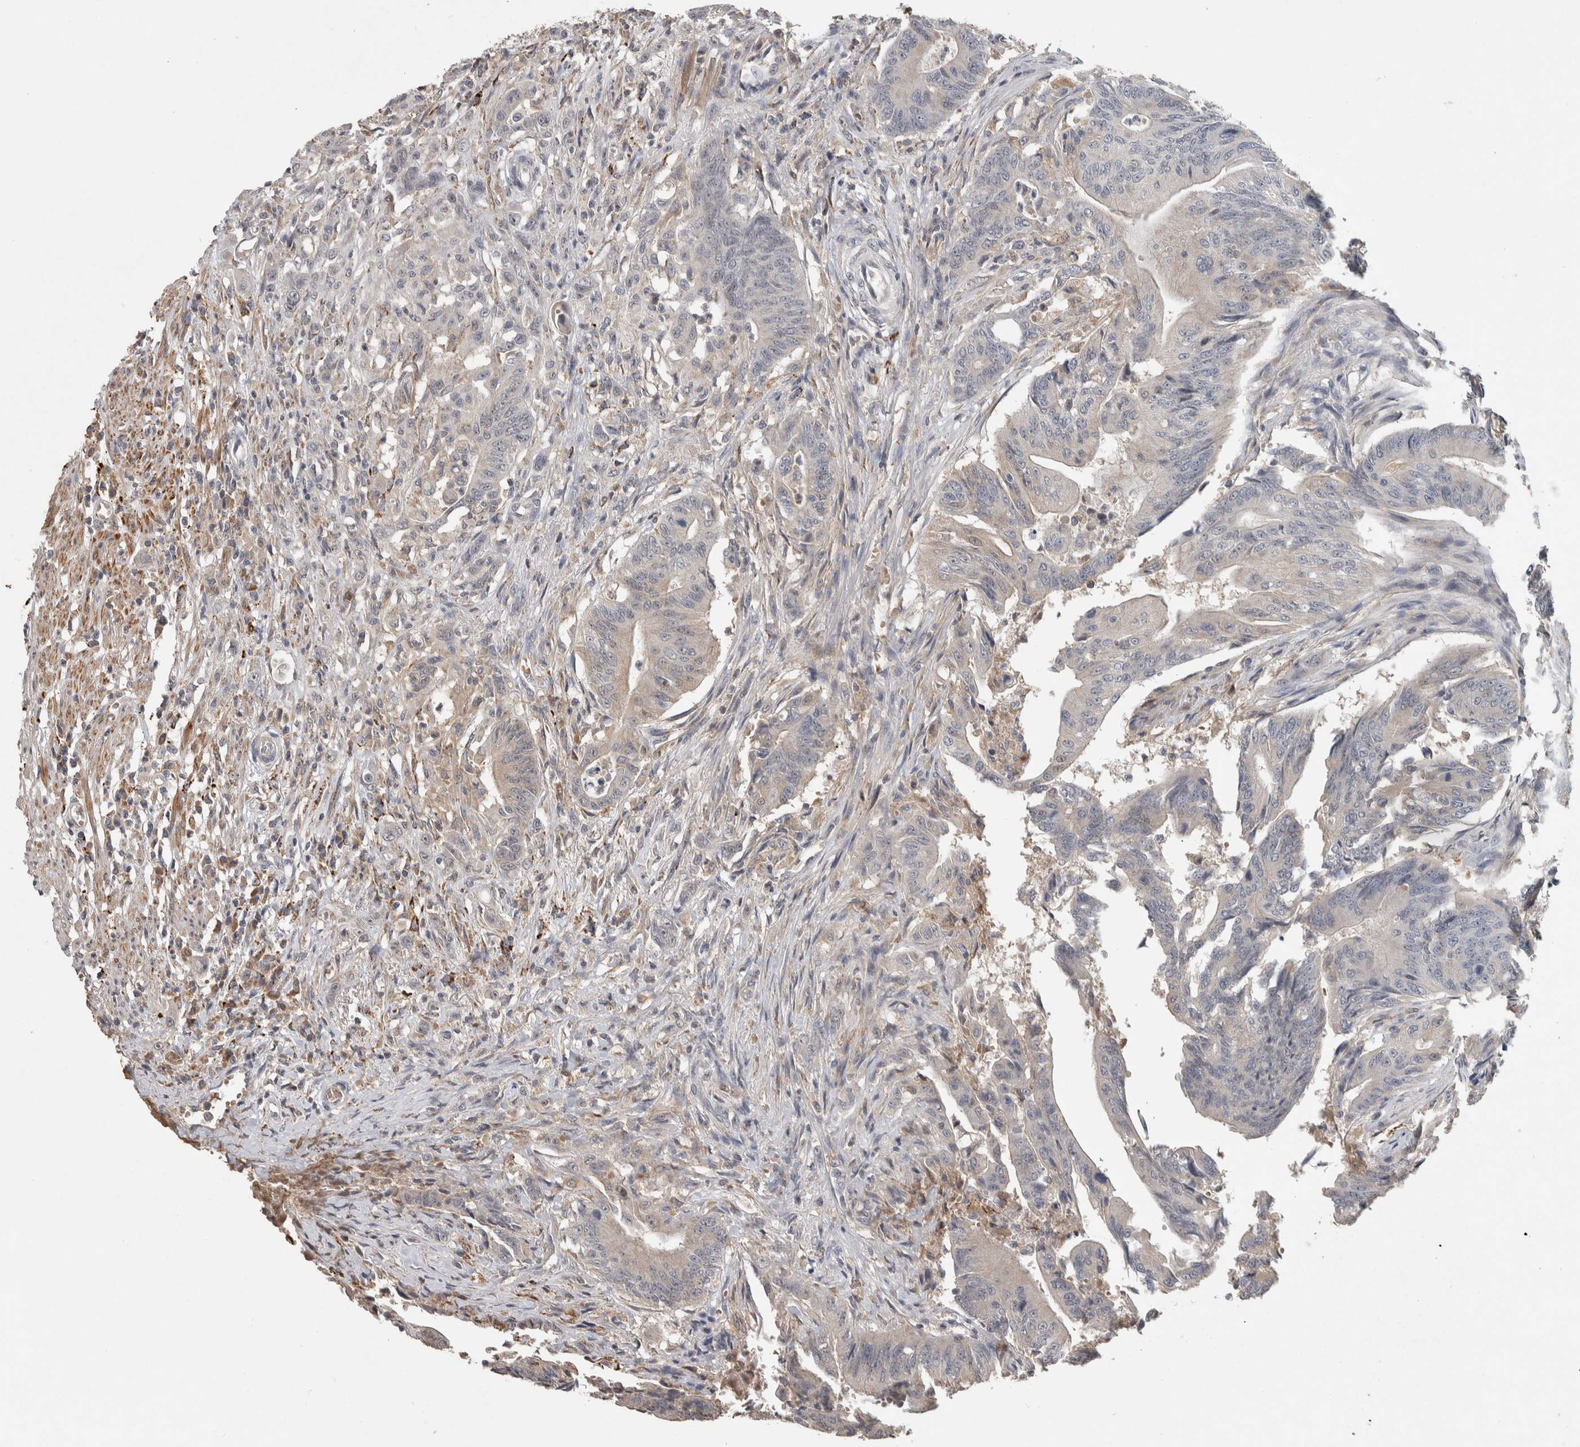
{"staining": {"intensity": "weak", "quantity": "<25%", "location": "cytoplasmic/membranous"}, "tissue": "colorectal cancer", "cell_type": "Tumor cells", "image_type": "cancer", "snomed": [{"axis": "morphology", "description": "Adenoma, NOS"}, {"axis": "morphology", "description": "Adenocarcinoma, NOS"}, {"axis": "topography", "description": "Colon"}], "caption": "Immunohistochemistry of adenoma (colorectal) shows no positivity in tumor cells. (DAB (3,3'-diaminobenzidine) immunohistochemistry (IHC) with hematoxylin counter stain).", "gene": "CHRM3", "patient": {"sex": "male", "age": 79}}